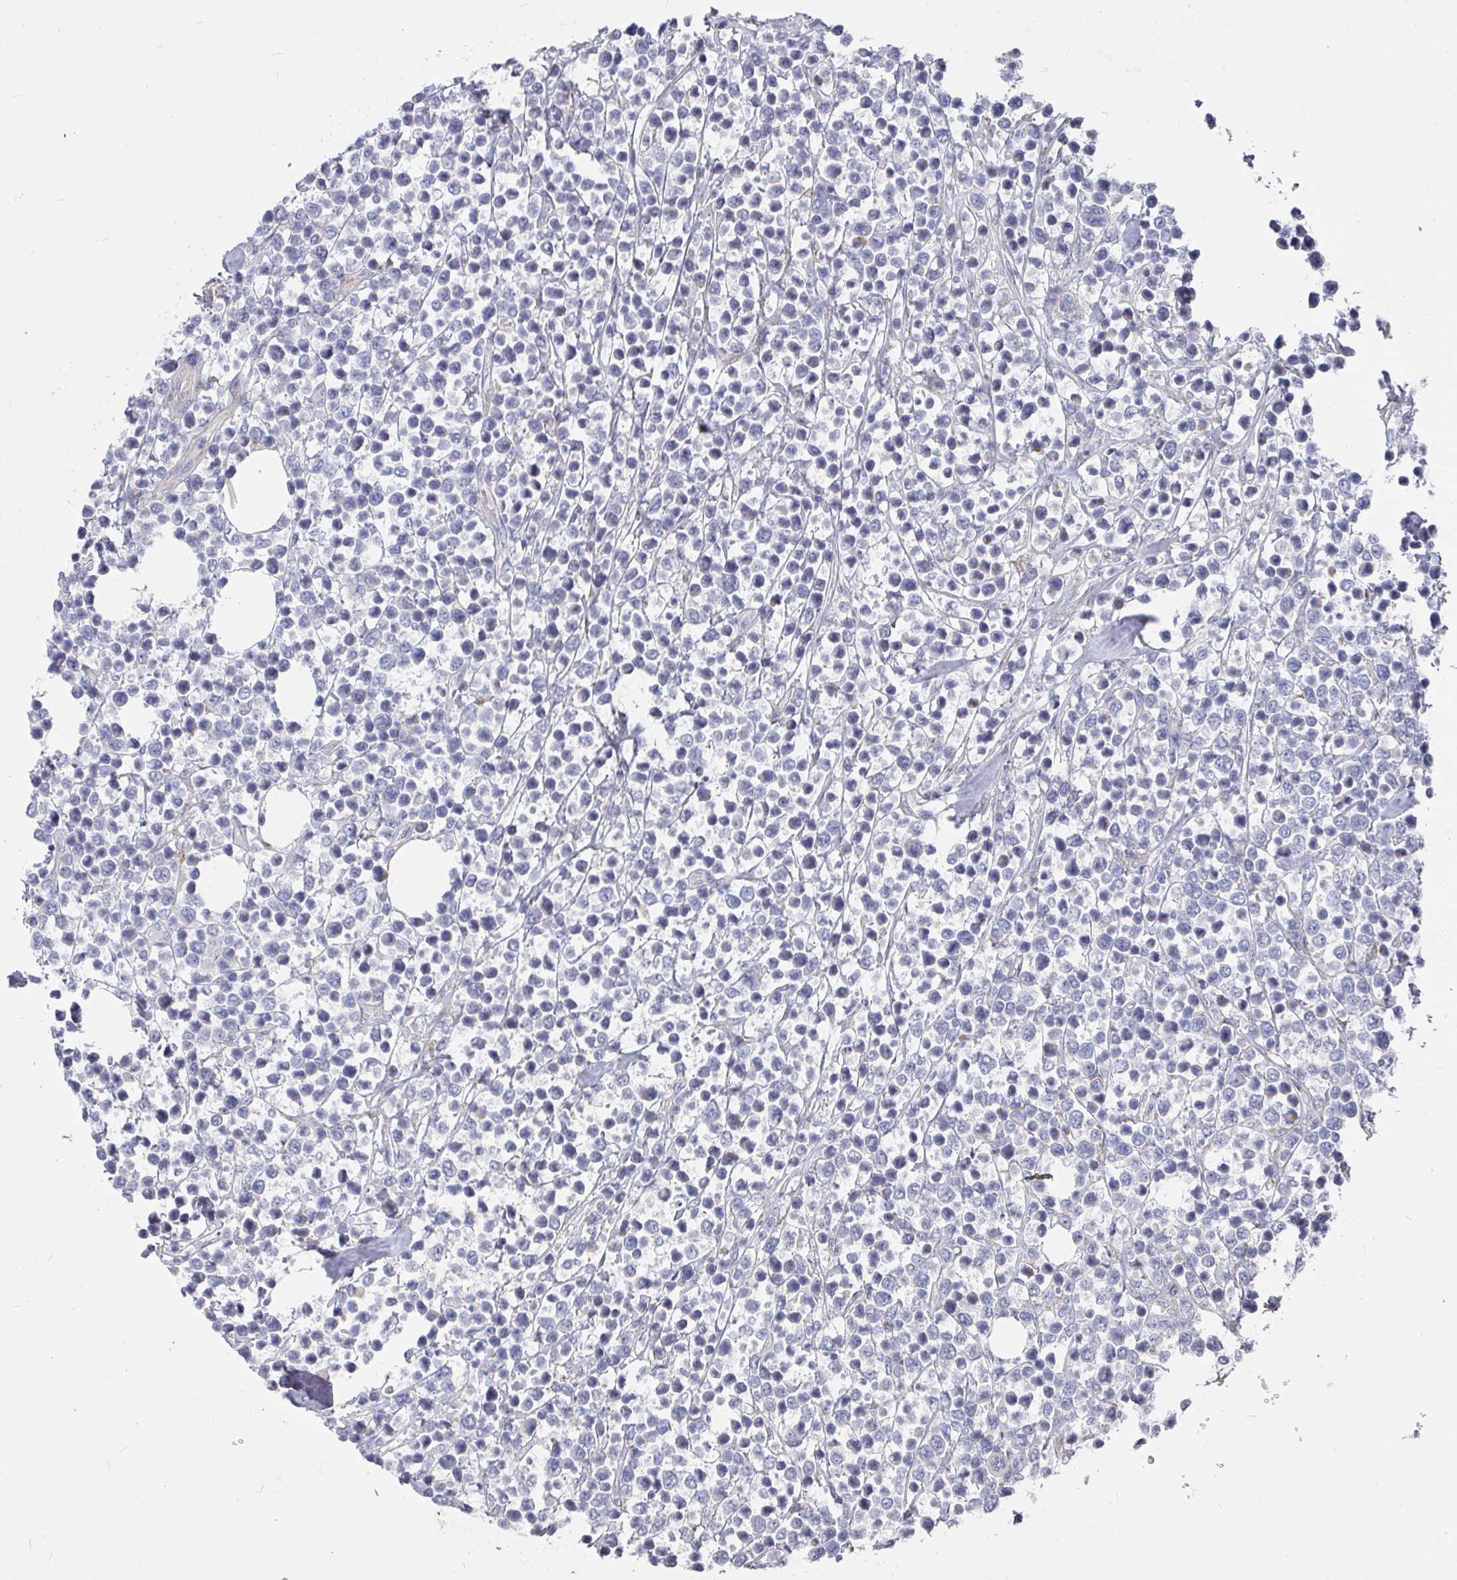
{"staining": {"intensity": "negative", "quantity": "none", "location": "none"}, "tissue": "lymphoma", "cell_type": "Tumor cells", "image_type": "cancer", "snomed": [{"axis": "morphology", "description": "Malignant lymphoma, non-Hodgkin's type, Low grade"}, {"axis": "topography", "description": "Lymph node"}], "caption": "Protein analysis of low-grade malignant lymphoma, non-Hodgkin's type reveals no significant positivity in tumor cells.", "gene": "RHEBL1", "patient": {"sex": "male", "age": 60}}